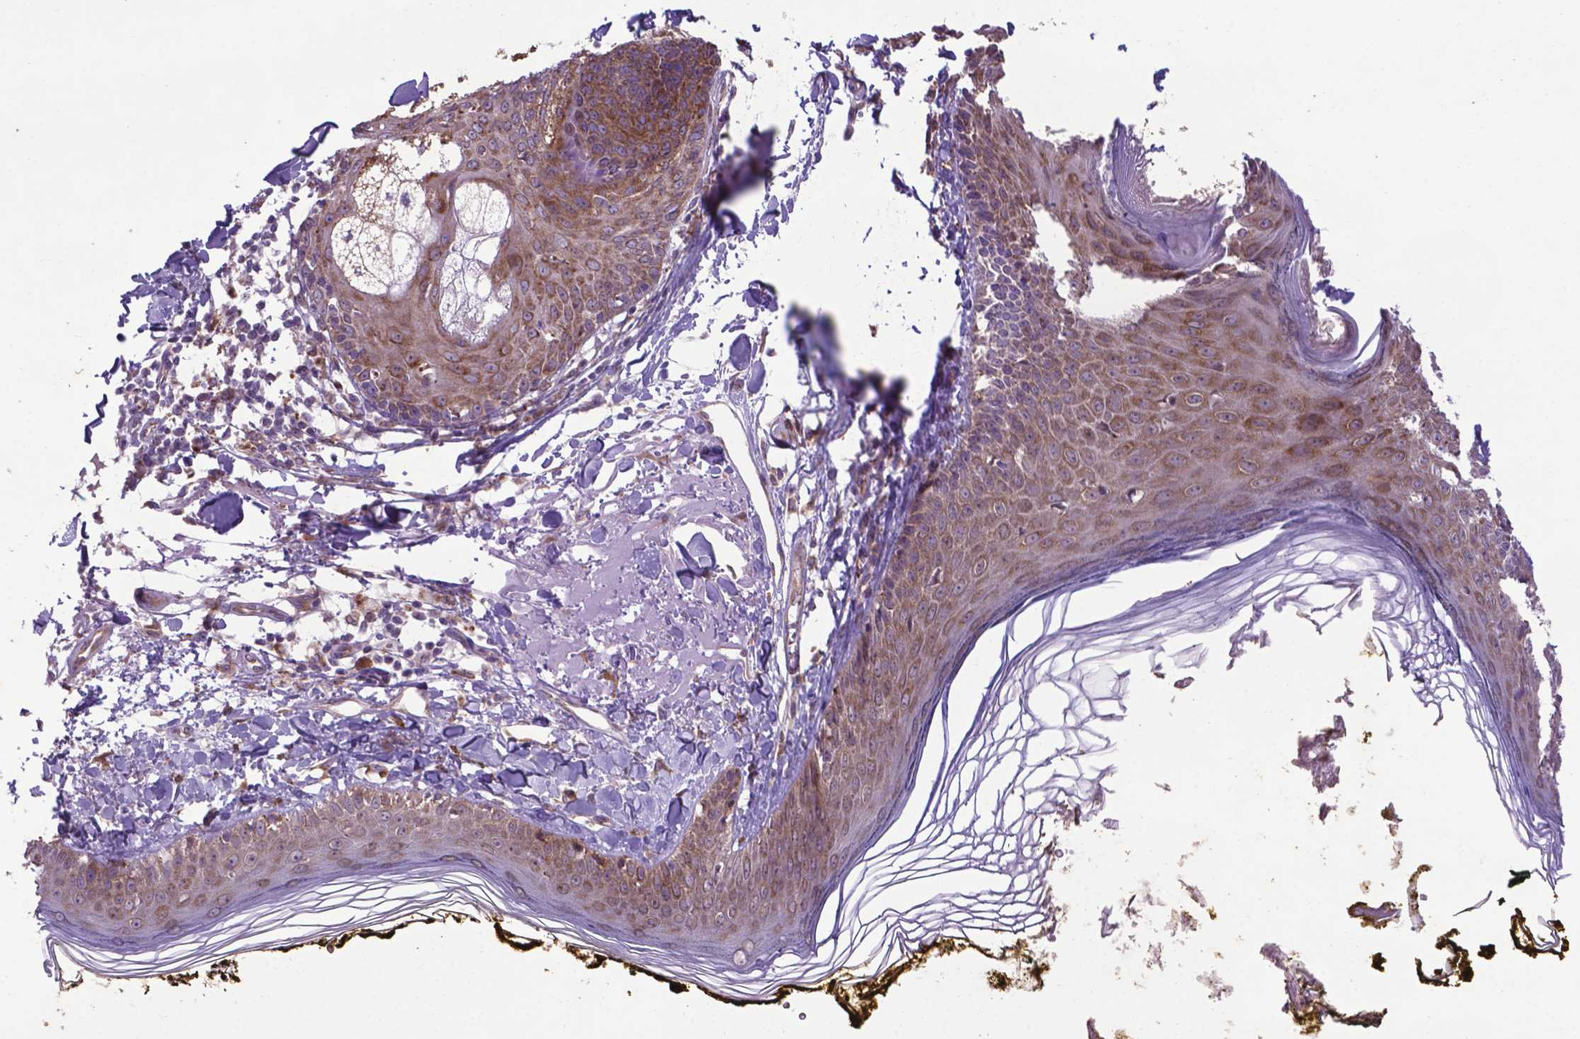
{"staining": {"intensity": "negative", "quantity": "none", "location": "none"}, "tissue": "skin", "cell_type": "Fibroblasts", "image_type": "normal", "snomed": [{"axis": "morphology", "description": "Normal tissue, NOS"}, {"axis": "topography", "description": "Skin"}], "caption": "Immunohistochemistry (IHC) photomicrograph of benign human skin stained for a protein (brown), which exhibits no expression in fibroblasts. The staining was performed using DAB to visualize the protein expression in brown, while the nuclei were stained in blue with hematoxylin (Magnification: 20x).", "gene": "ENSG00000269590", "patient": {"sex": "male", "age": 76}}